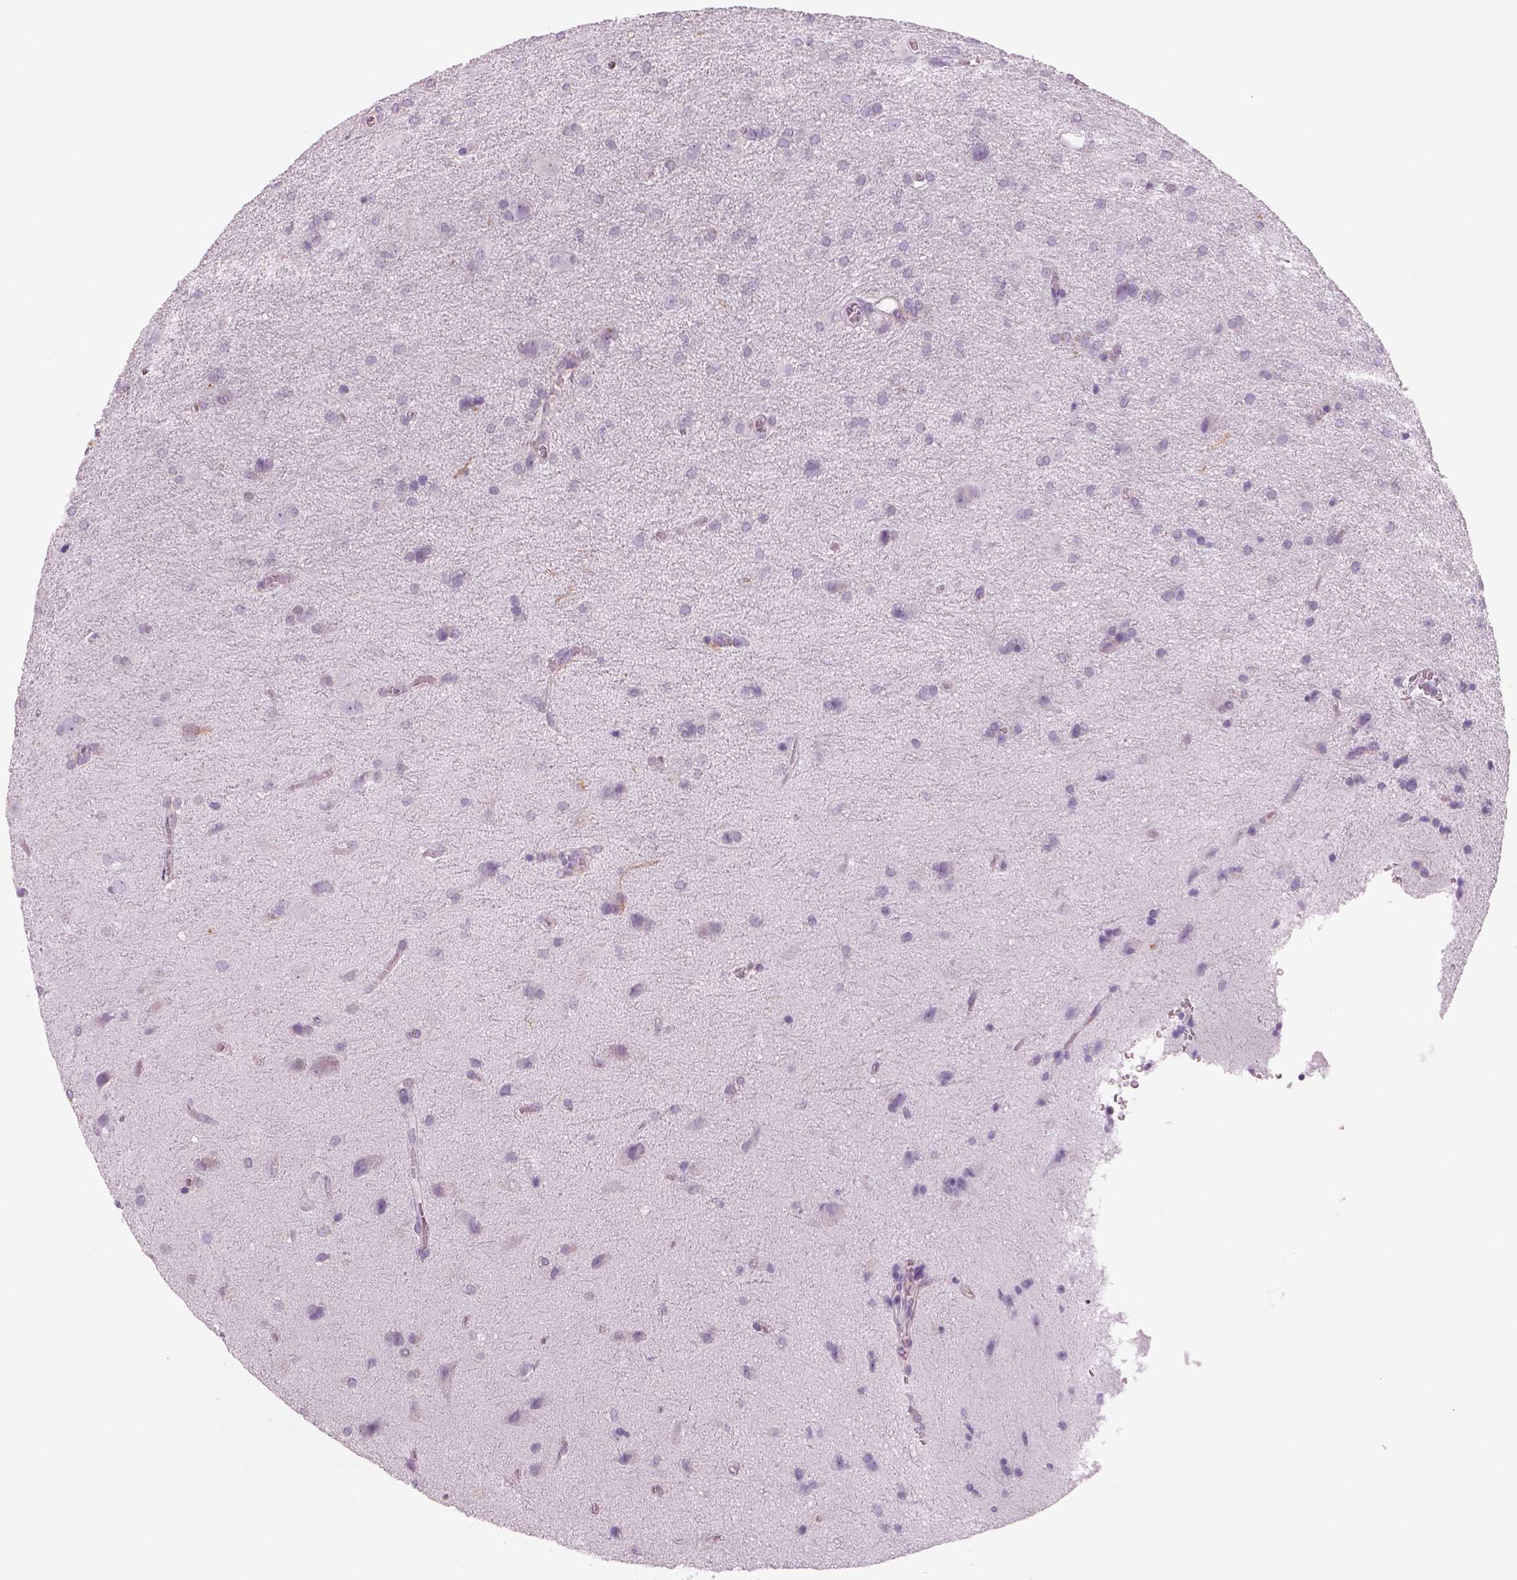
{"staining": {"intensity": "negative", "quantity": "none", "location": "none"}, "tissue": "glioma", "cell_type": "Tumor cells", "image_type": "cancer", "snomed": [{"axis": "morphology", "description": "Glioma, malignant, Low grade"}, {"axis": "topography", "description": "Brain"}], "caption": "The immunohistochemistry (IHC) histopathology image has no significant positivity in tumor cells of malignant glioma (low-grade) tissue.", "gene": "SLC1A7", "patient": {"sex": "male", "age": 58}}